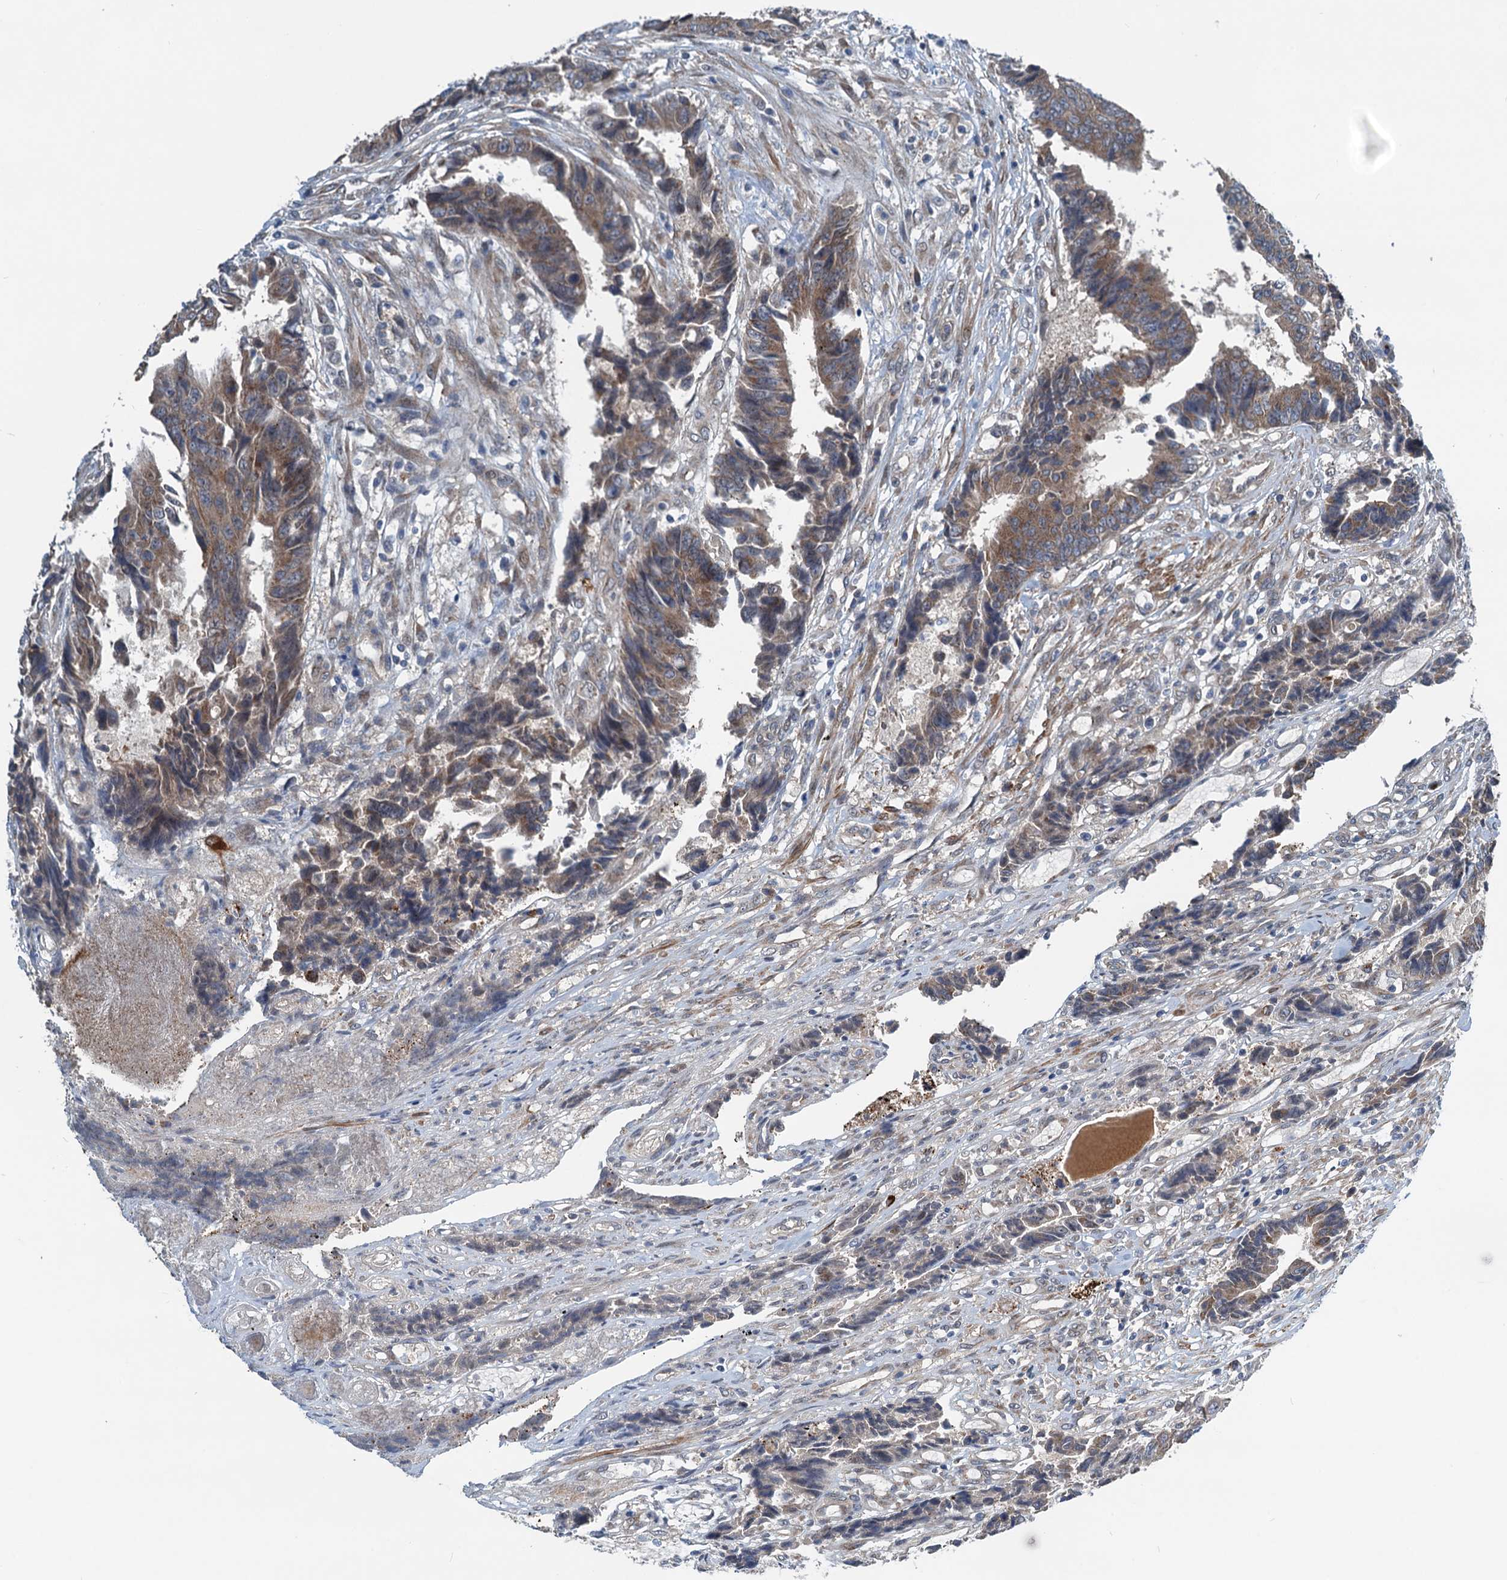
{"staining": {"intensity": "moderate", "quantity": "25%-75%", "location": "cytoplasmic/membranous"}, "tissue": "colorectal cancer", "cell_type": "Tumor cells", "image_type": "cancer", "snomed": [{"axis": "morphology", "description": "Adenocarcinoma, NOS"}, {"axis": "topography", "description": "Rectum"}], "caption": "A medium amount of moderate cytoplasmic/membranous positivity is seen in approximately 25%-75% of tumor cells in colorectal cancer tissue.", "gene": "DYNC2I2", "patient": {"sex": "male", "age": 84}}